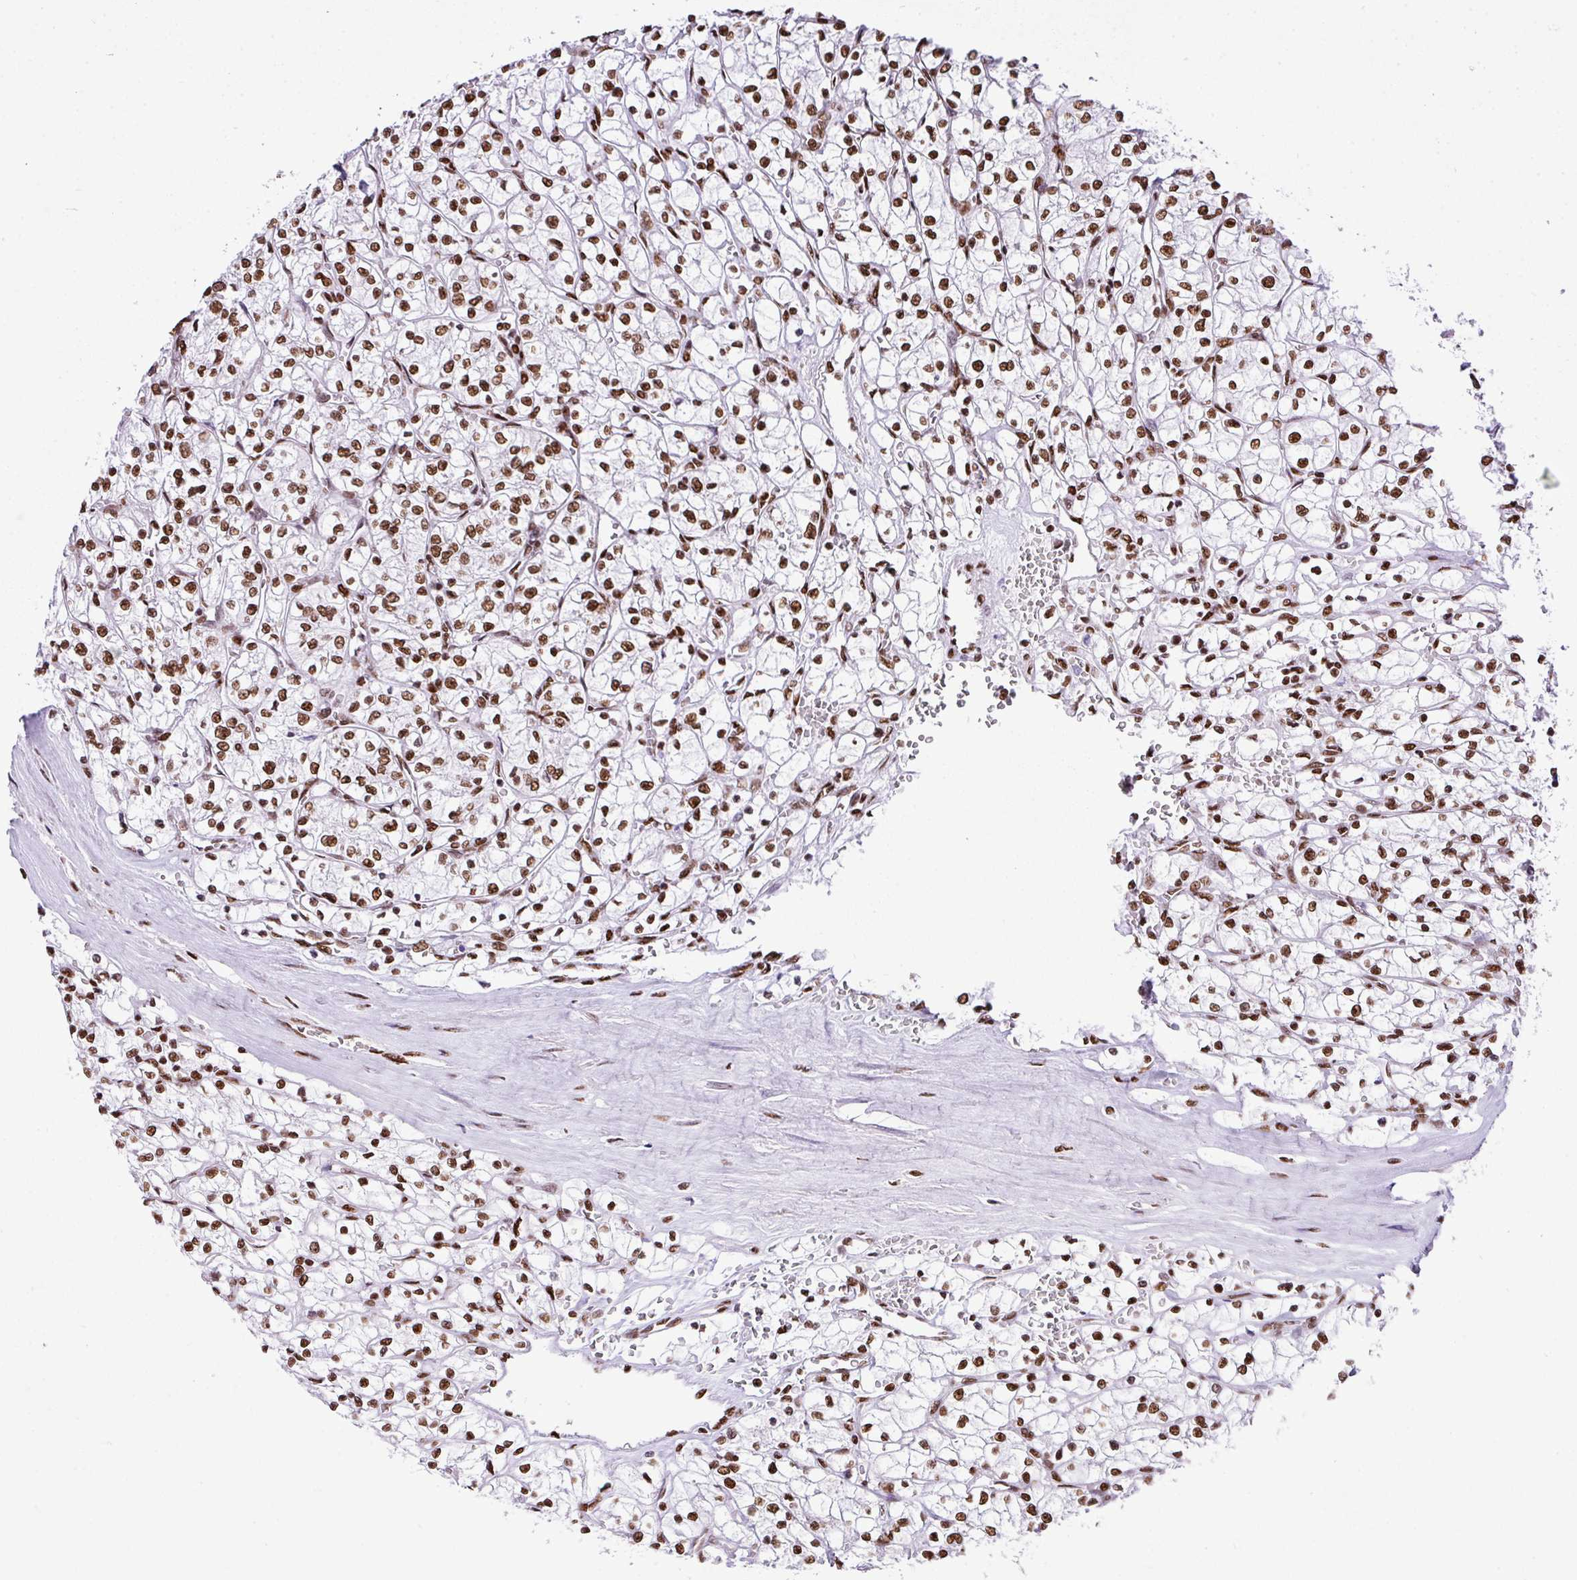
{"staining": {"intensity": "moderate", "quantity": ">75%", "location": "nuclear"}, "tissue": "renal cancer", "cell_type": "Tumor cells", "image_type": "cancer", "snomed": [{"axis": "morphology", "description": "Adenocarcinoma, NOS"}, {"axis": "topography", "description": "Kidney"}], "caption": "A photomicrograph showing moderate nuclear positivity in about >75% of tumor cells in adenocarcinoma (renal), as visualized by brown immunohistochemical staining.", "gene": "RARG", "patient": {"sex": "female", "age": 64}}